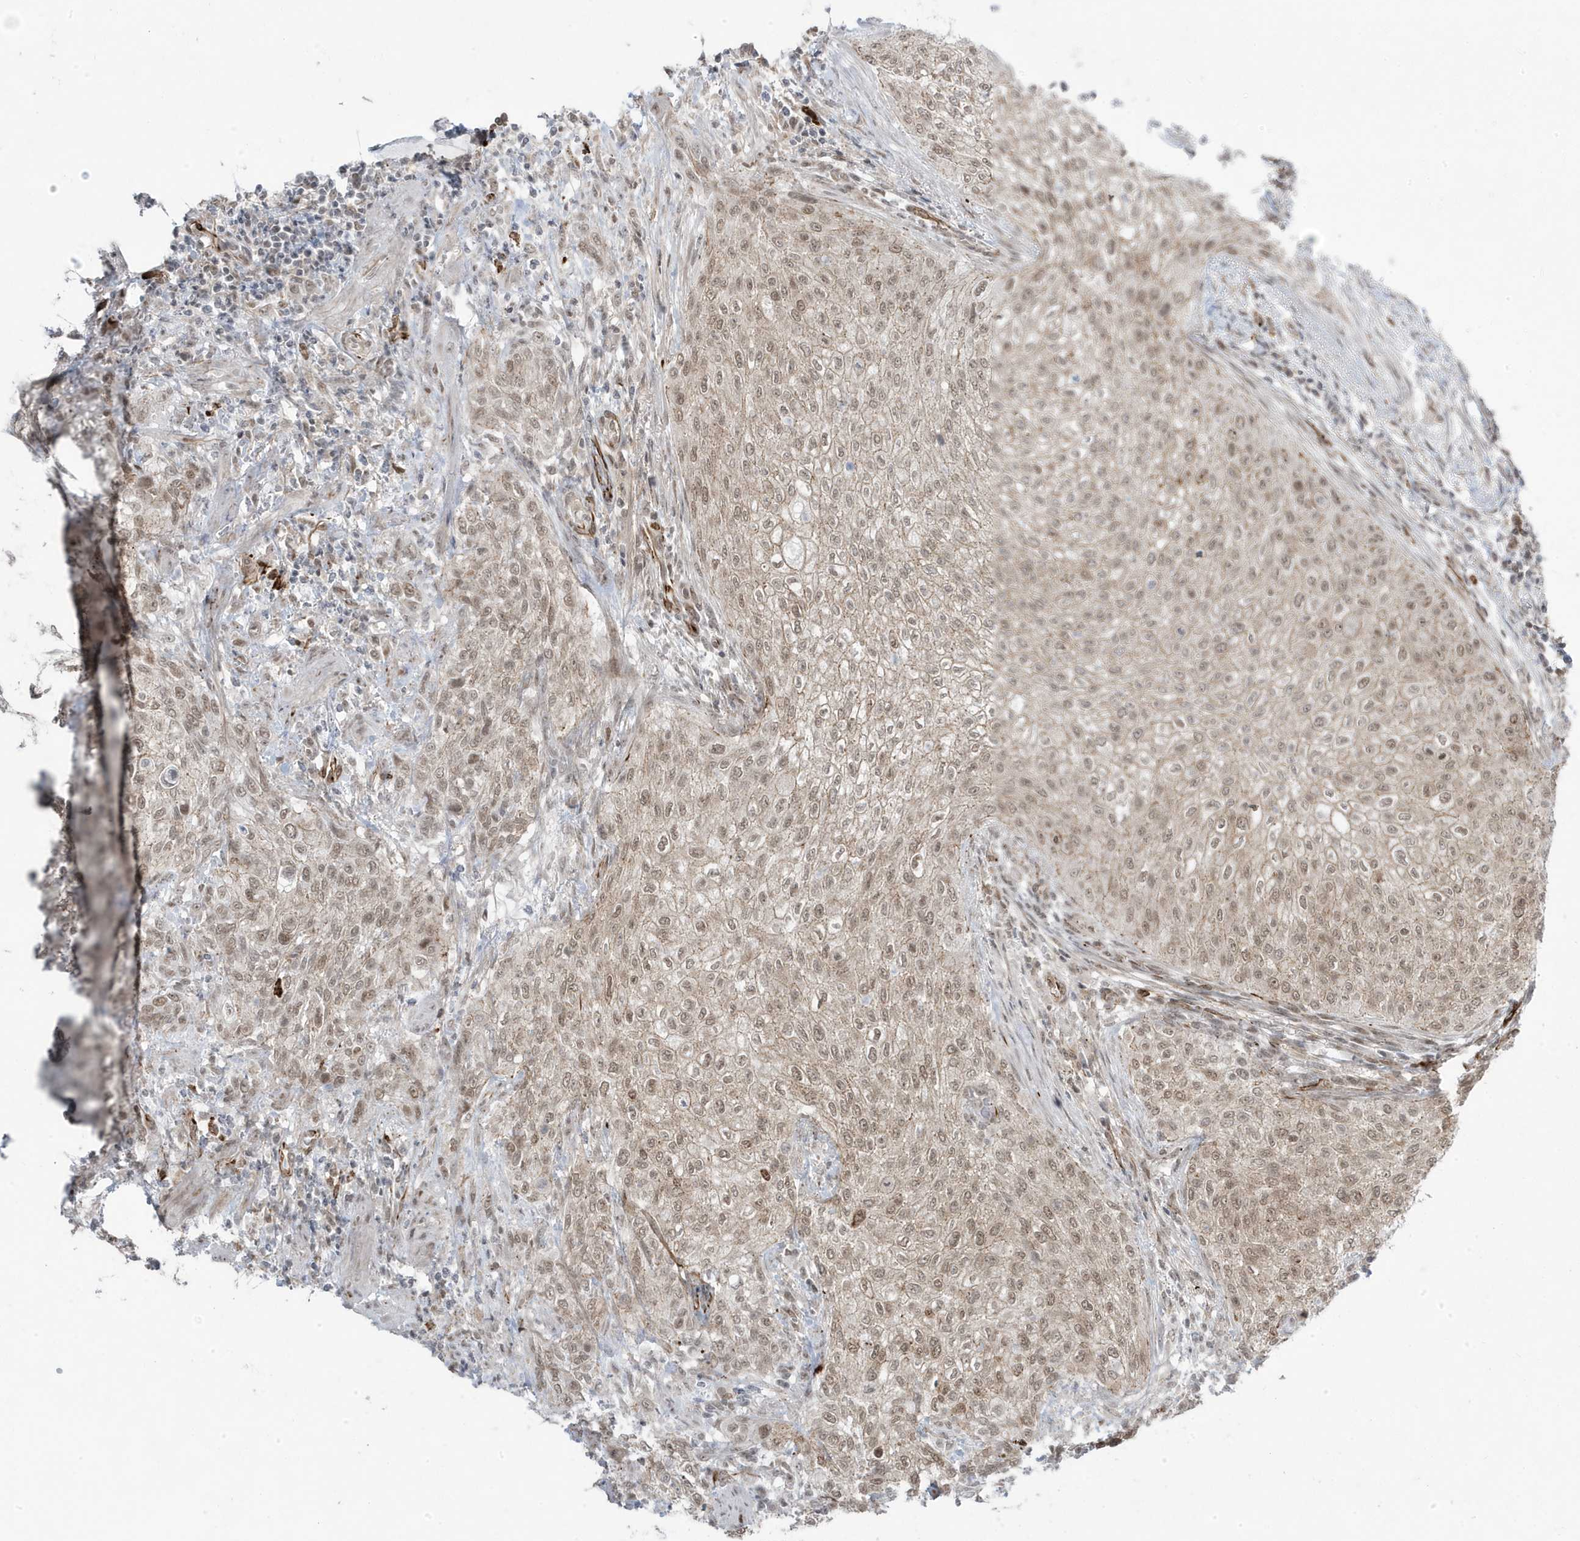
{"staining": {"intensity": "moderate", "quantity": ">75%", "location": "nuclear"}, "tissue": "urothelial cancer", "cell_type": "Tumor cells", "image_type": "cancer", "snomed": [{"axis": "morphology", "description": "Urothelial carcinoma, High grade"}, {"axis": "topography", "description": "Urinary bladder"}], "caption": "An IHC histopathology image of neoplastic tissue is shown. Protein staining in brown shows moderate nuclear positivity in high-grade urothelial carcinoma within tumor cells. The protein of interest is shown in brown color, while the nuclei are stained blue.", "gene": "ADAMTSL3", "patient": {"sex": "male", "age": 35}}